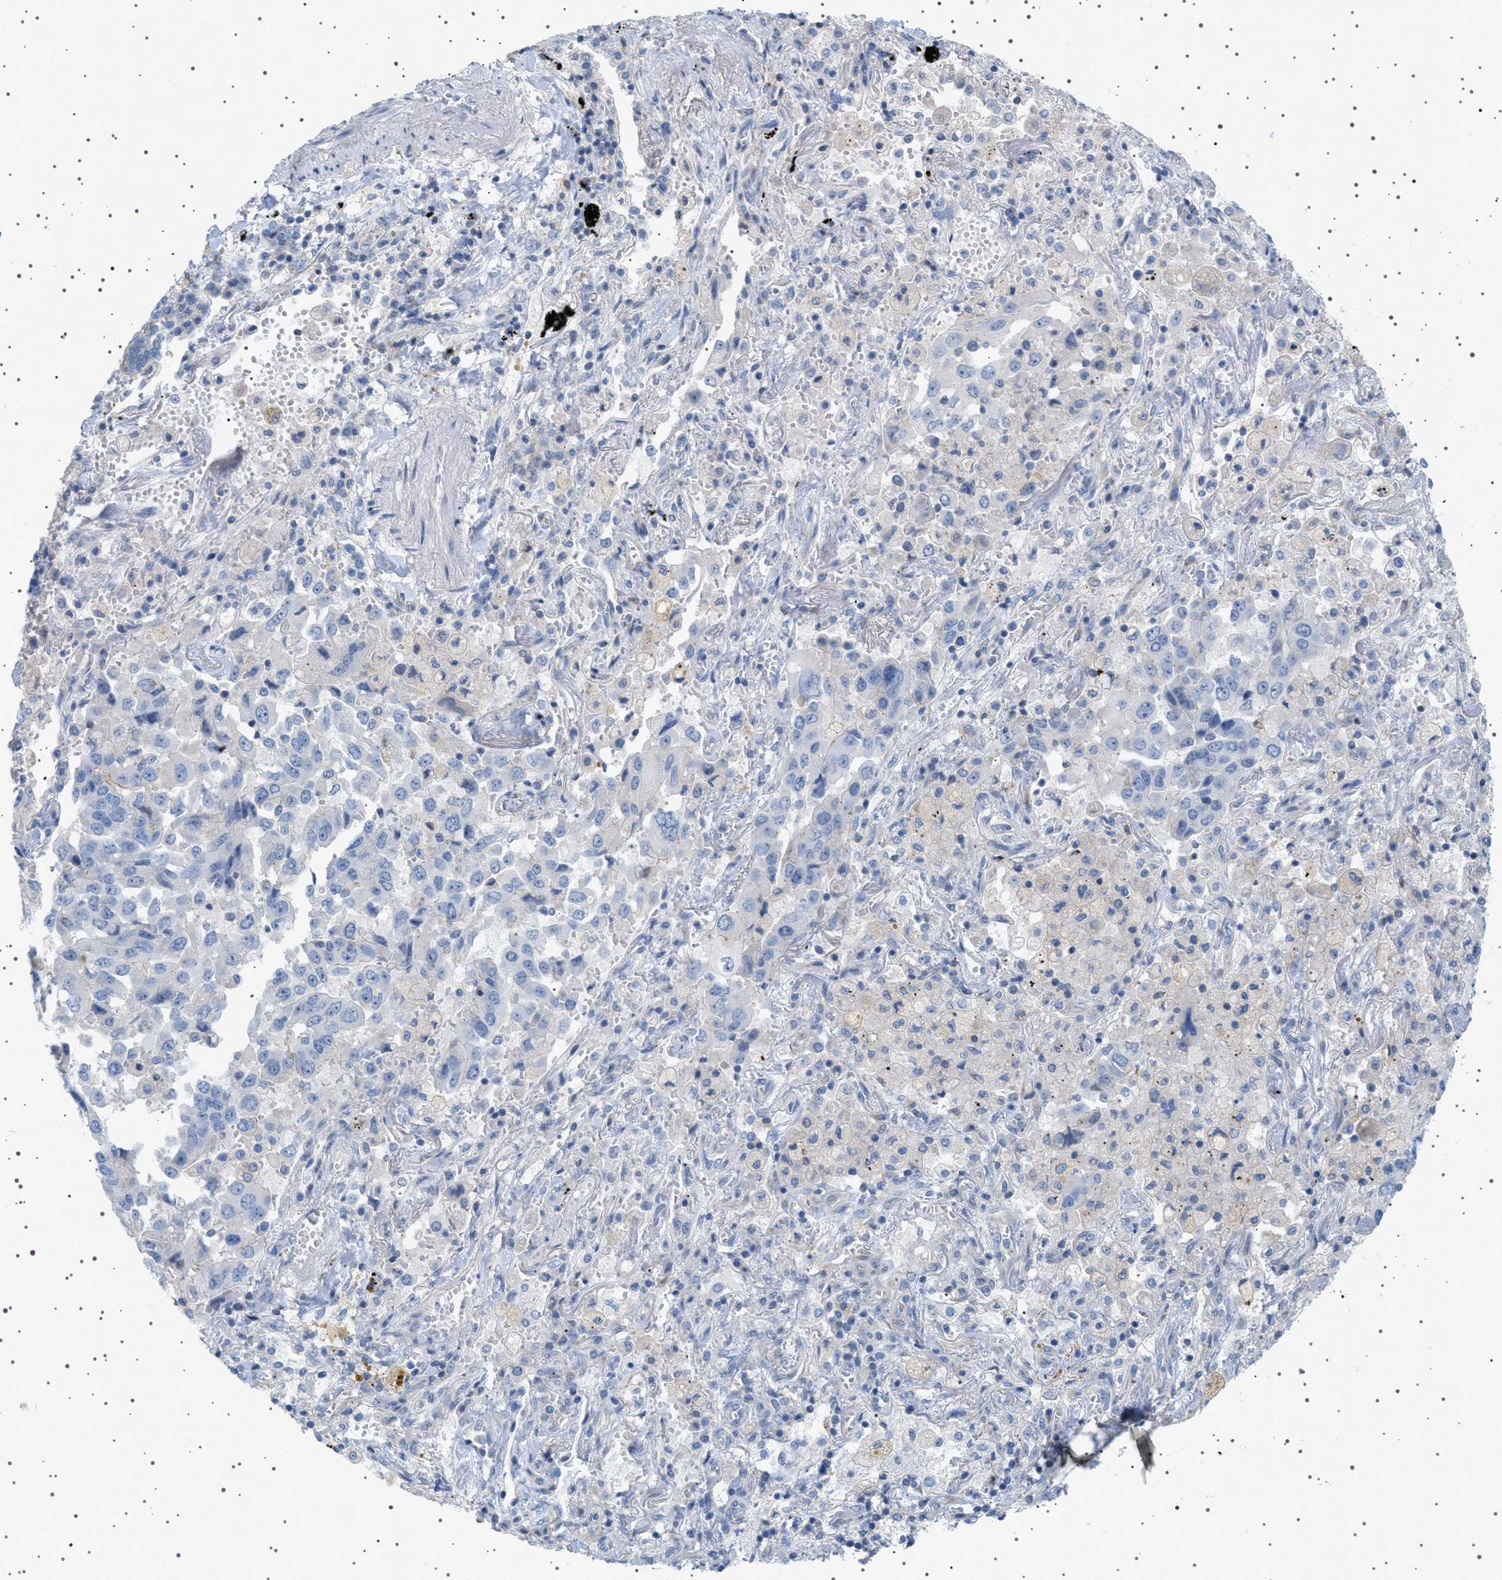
{"staining": {"intensity": "negative", "quantity": "none", "location": "none"}, "tissue": "lung cancer", "cell_type": "Tumor cells", "image_type": "cancer", "snomed": [{"axis": "morphology", "description": "Adenocarcinoma, NOS"}, {"axis": "topography", "description": "Lung"}], "caption": "The image shows no significant expression in tumor cells of lung adenocarcinoma.", "gene": "ADCY10", "patient": {"sex": "female", "age": 65}}